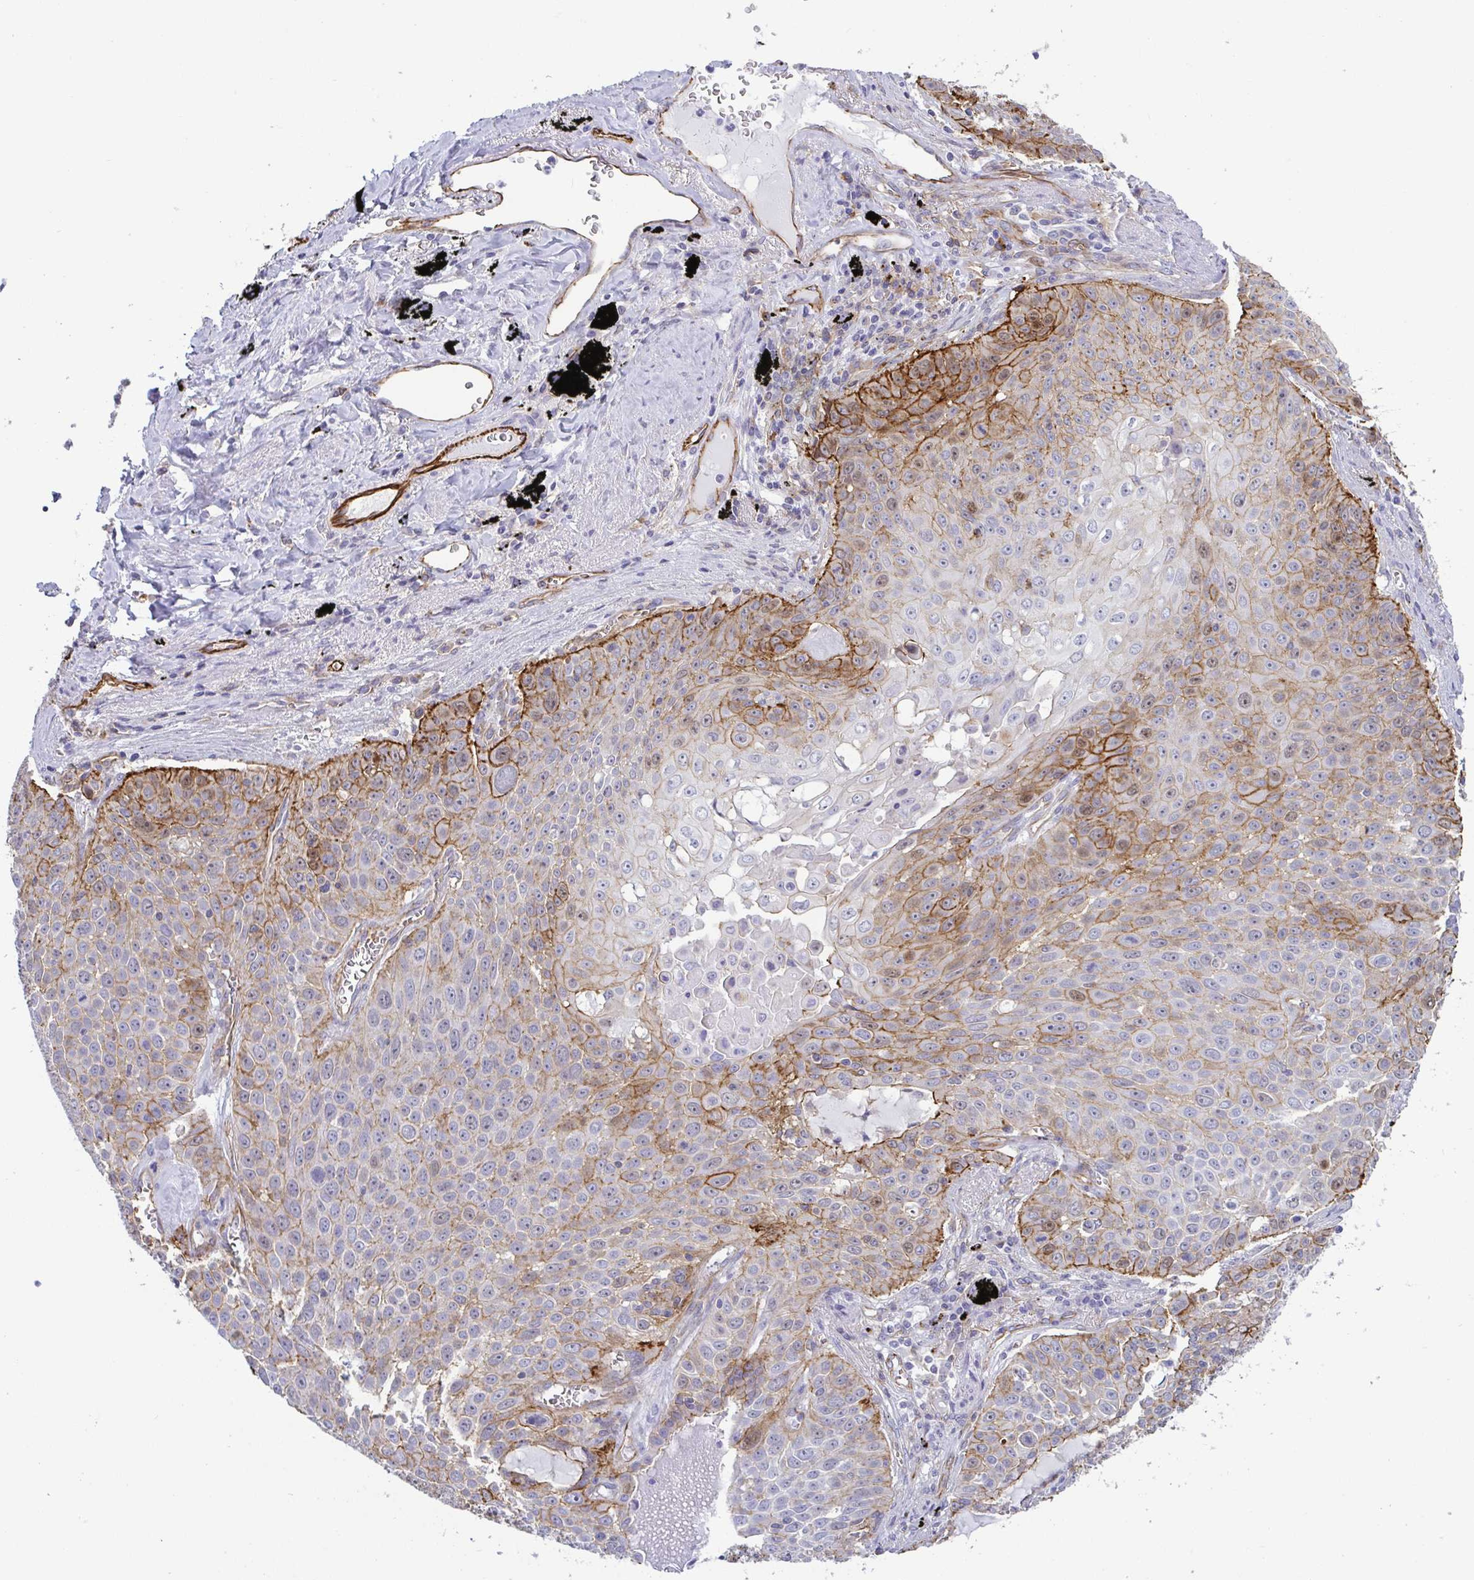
{"staining": {"intensity": "moderate", "quantity": "25%-75%", "location": "cytoplasmic/membranous"}, "tissue": "lung cancer", "cell_type": "Tumor cells", "image_type": "cancer", "snomed": [{"axis": "morphology", "description": "Squamous cell carcinoma, NOS"}, {"axis": "morphology", "description": "Squamous cell carcinoma, metastatic, NOS"}, {"axis": "topography", "description": "Lymph node"}, {"axis": "topography", "description": "Lung"}], "caption": "A brown stain shows moderate cytoplasmic/membranous expression of a protein in human squamous cell carcinoma (lung) tumor cells.", "gene": "LIMA1", "patient": {"sex": "female", "age": 62}}